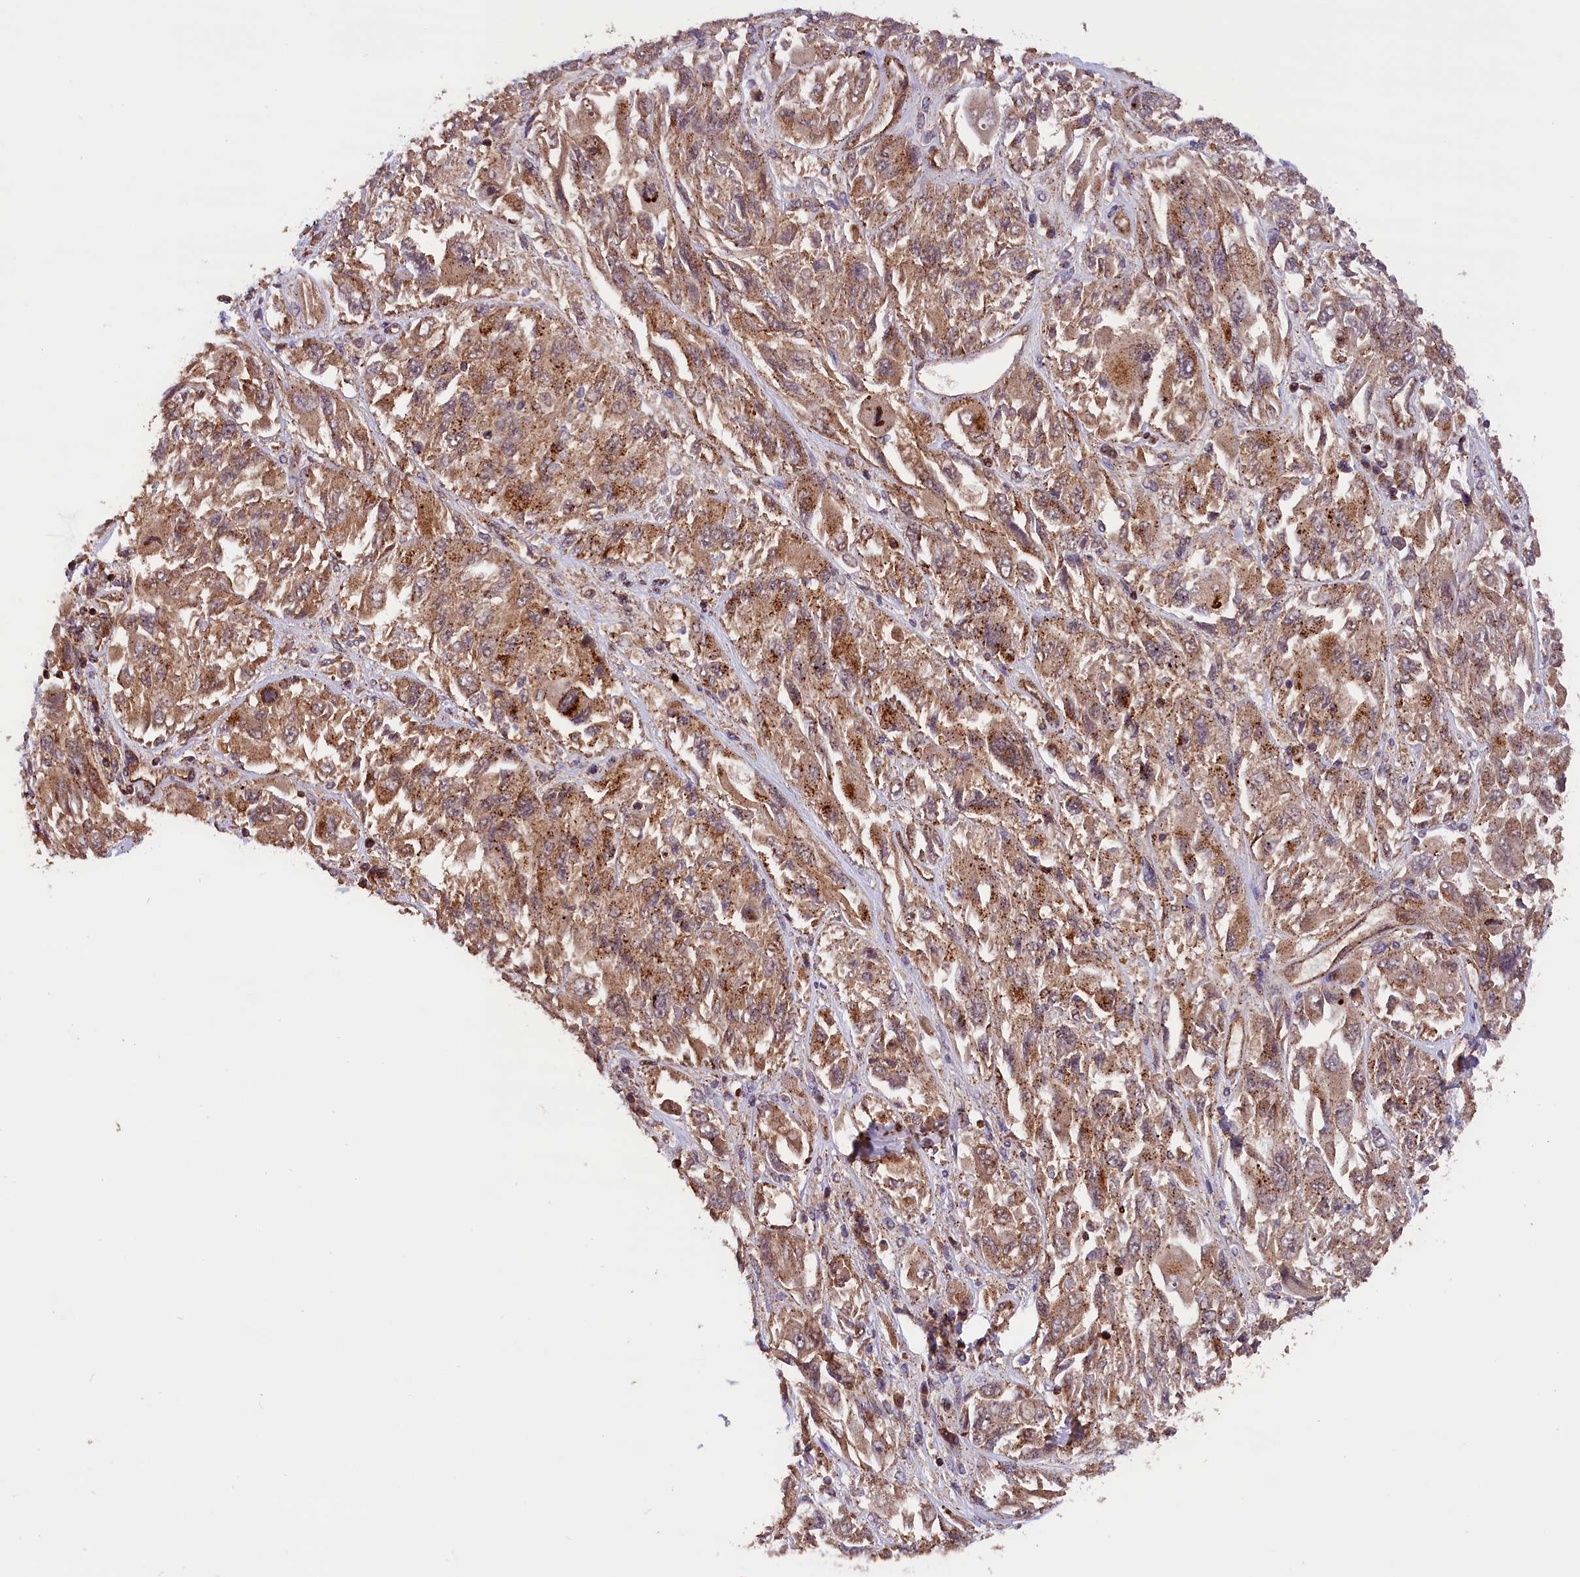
{"staining": {"intensity": "moderate", "quantity": ">75%", "location": "cytoplasmic/membranous"}, "tissue": "melanoma", "cell_type": "Tumor cells", "image_type": "cancer", "snomed": [{"axis": "morphology", "description": "Malignant melanoma, NOS"}, {"axis": "topography", "description": "Skin"}], "caption": "Immunohistochemistry (IHC) of human melanoma shows medium levels of moderate cytoplasmic/membranous expression in about >75% of tumor cells.", "gene": "IST1", "patient": {"sex": "female", "age": 91}}